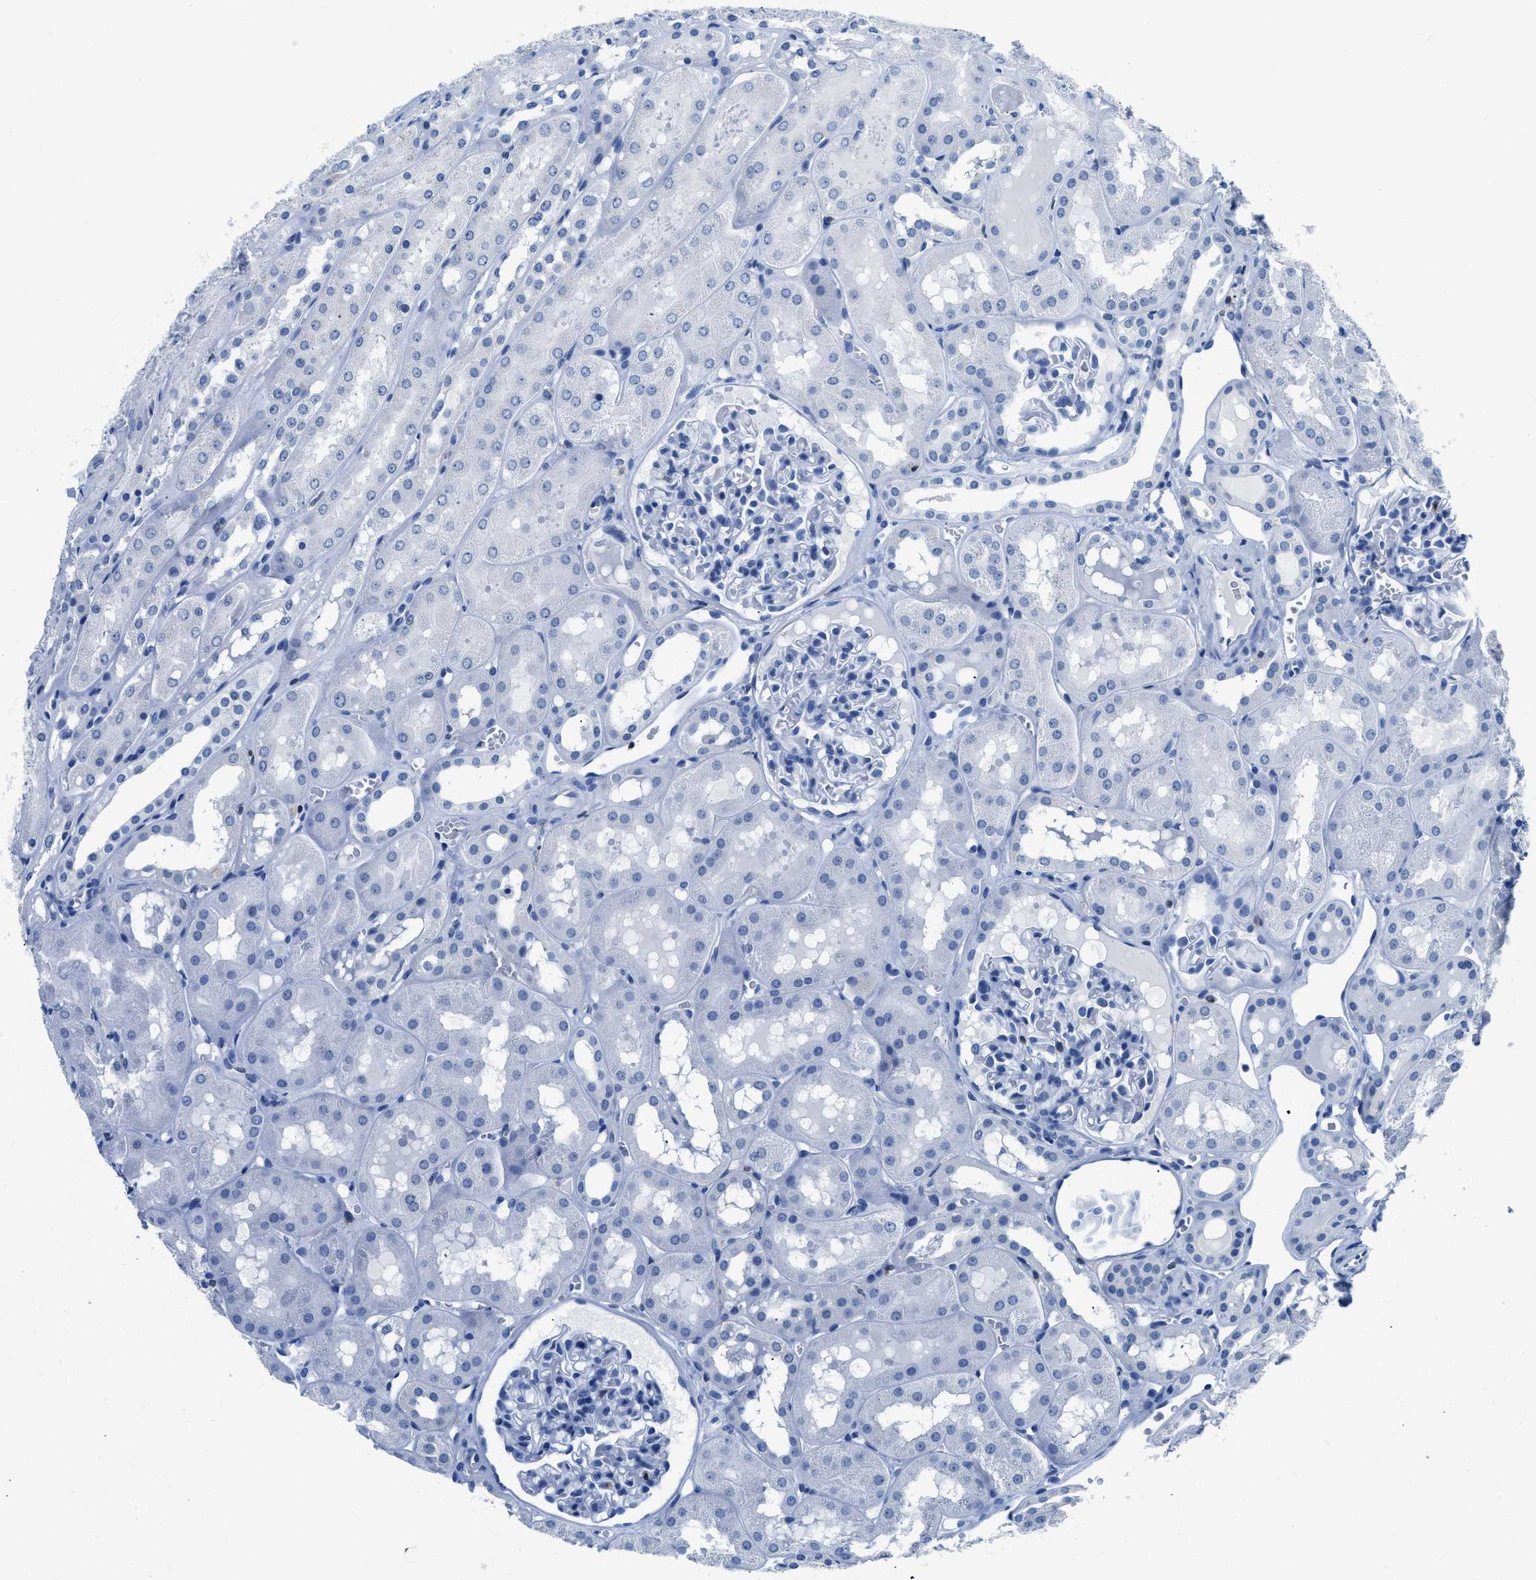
{"staining": {"intensity": "negative", "quantity": "none", "location": "none"}, "tissue": "kidney", "cell_type": "Cells in glomeruli", "image_type": "normal", "snomed": [{"axis": "morphology", "description": "Normal tissue, NOS"}, {"axis": "topography", "description": "Kidney"}, {"axis": "topography", "description": "Urinary bladder"}], "caption": "DAB (3,3'-diaminobenzidine) immunohistochemical staining of unremarkable human kidney reveals no significant staining in cells in glomeruli. The staining was performed using DAB to visualize the protein expression in brown, while the nuclei were stained in blue with hematoxylin (Magnification: 20x).", "gene": "NFATC2", "patient": {"sex": "male", "age": 16}}